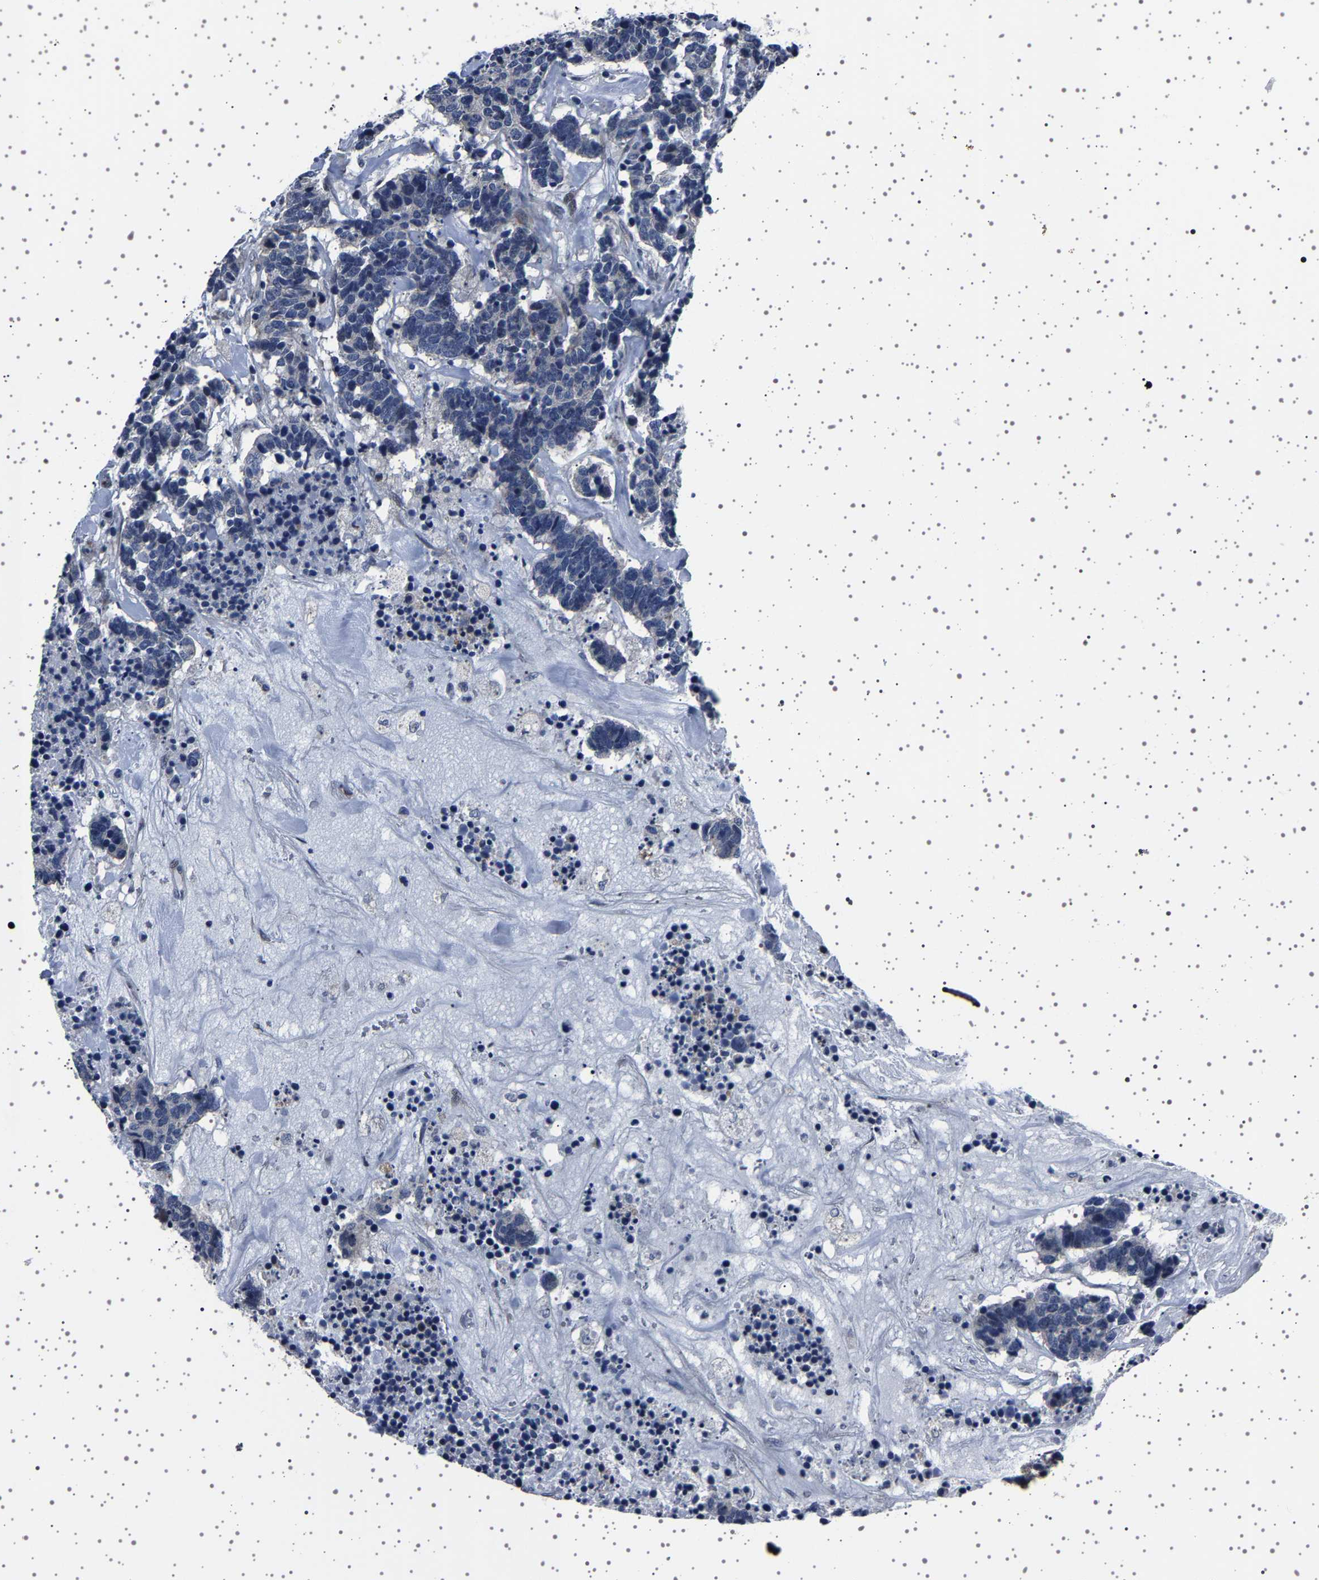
{"staining": {"intensity": "negative", "quantity": "none", "location": "none"}, "tissue": "carcinoid", "cell_type": "Tumor cells", "image_type": "cancer", "snomed": [{"axis": "morphology", "description": "Carcinoma, NOS"}, {"axis": "morphology", "description": "Carcinoid, malignant, NOS"}, {"axis": "topography", "description": "Urinary bladder"}], "caption": "An immunohistochemistry micrograph of carcinoma is shown. There is no staining in tumor cells of carcinoma.", "gene": "PAK5", "patient": {"sex": "male", "age": 57}}